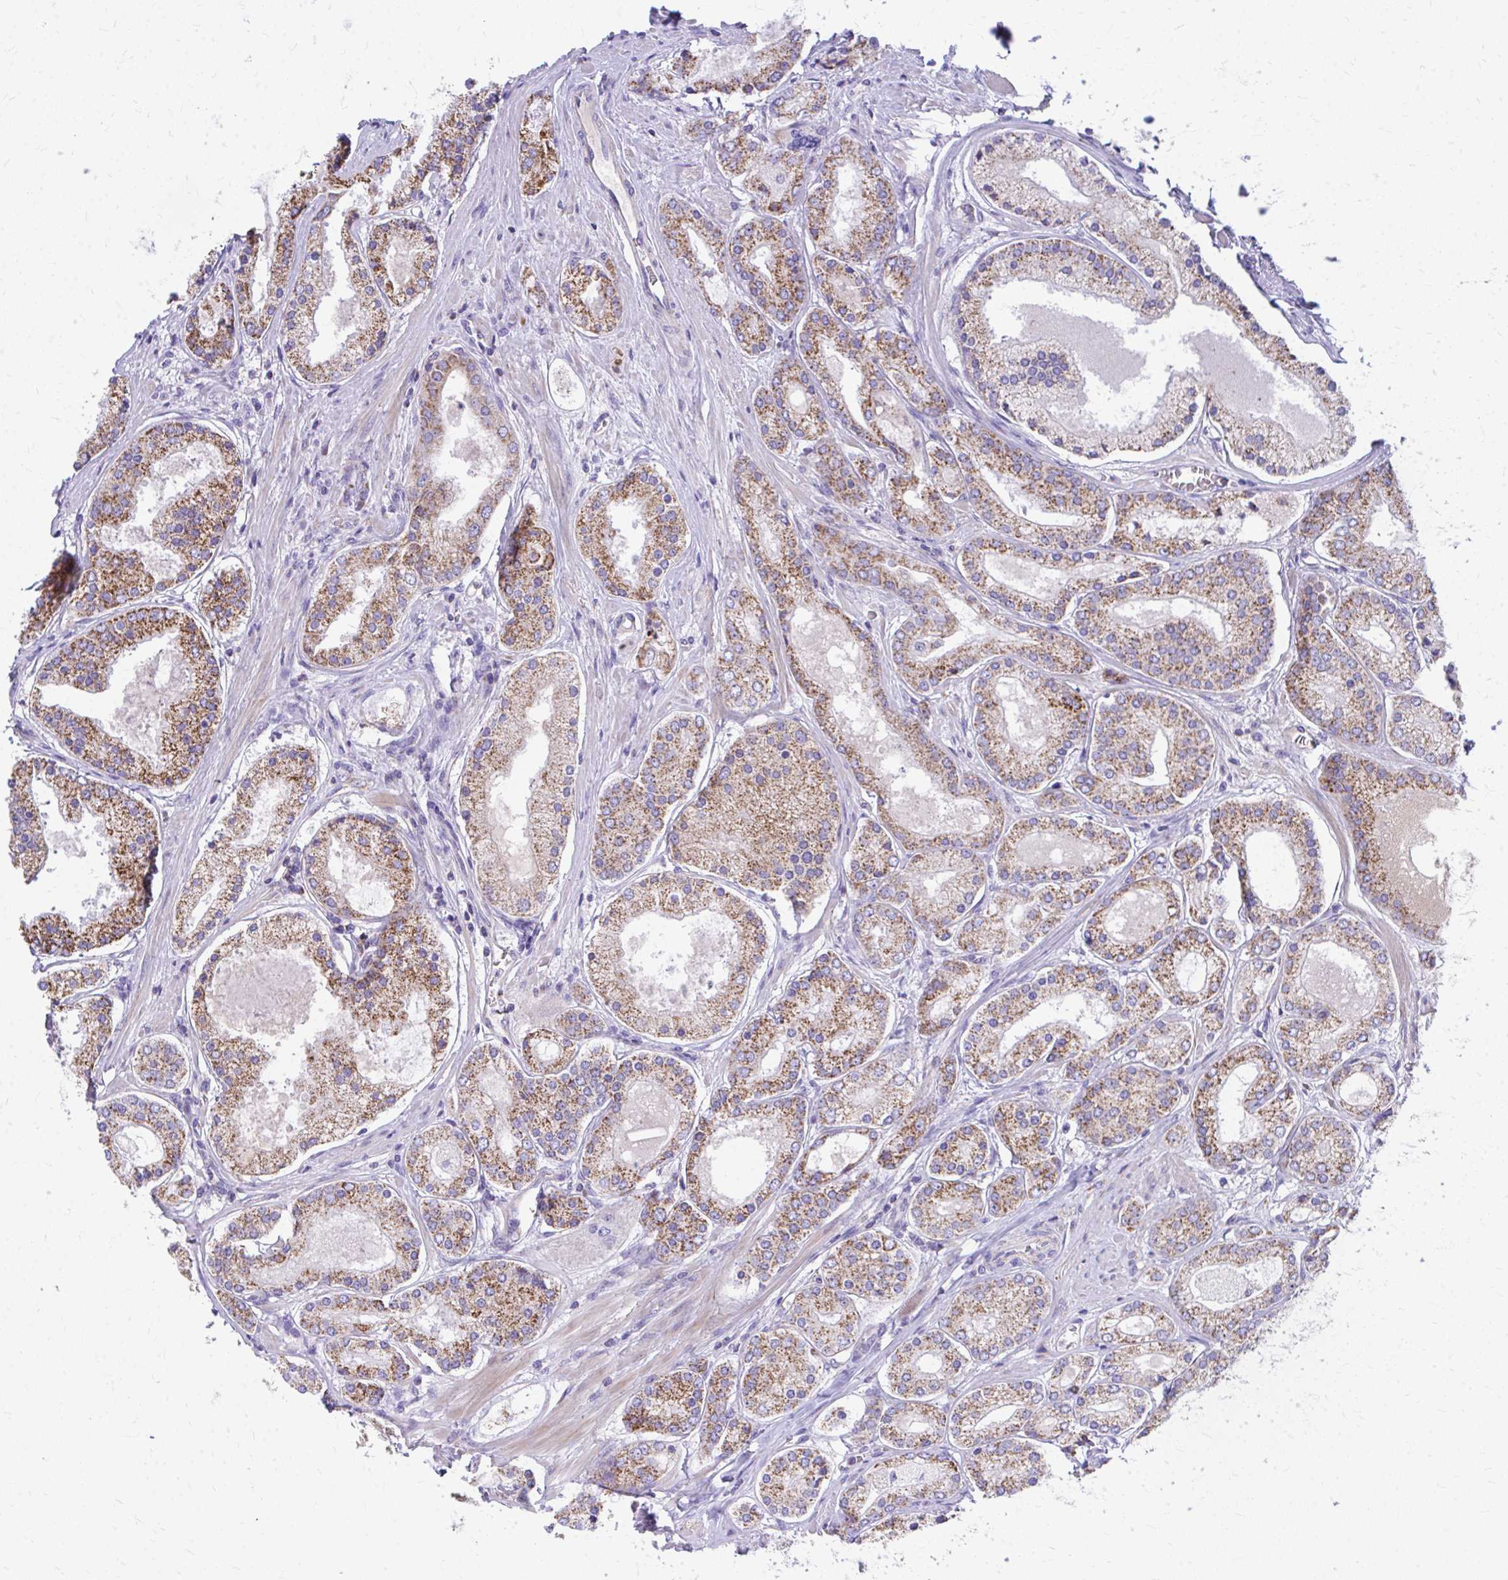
{"staining": {"intensity": "moderate", "quantity": ">75%", "location": "cytoplasmic/membranous"}, "tissue": "prostate cancer", "cell_type": "Tumor cells", "image_type": "cancer", "snomed": [{"axis": "morphology", "description": "Adenocarcinoma, High grade"}, {"axis": "topography", "description": "Prostate"}], "caption": "Brown immunohistochemical staining in human high-grade adenocarcinoma (prostate) exhibits moderate cytoplasmic/membranous expression in approximately >75% of tumor cells.", "gene": "MRPL19", "patient": {"sex": "male", "age": 67}}